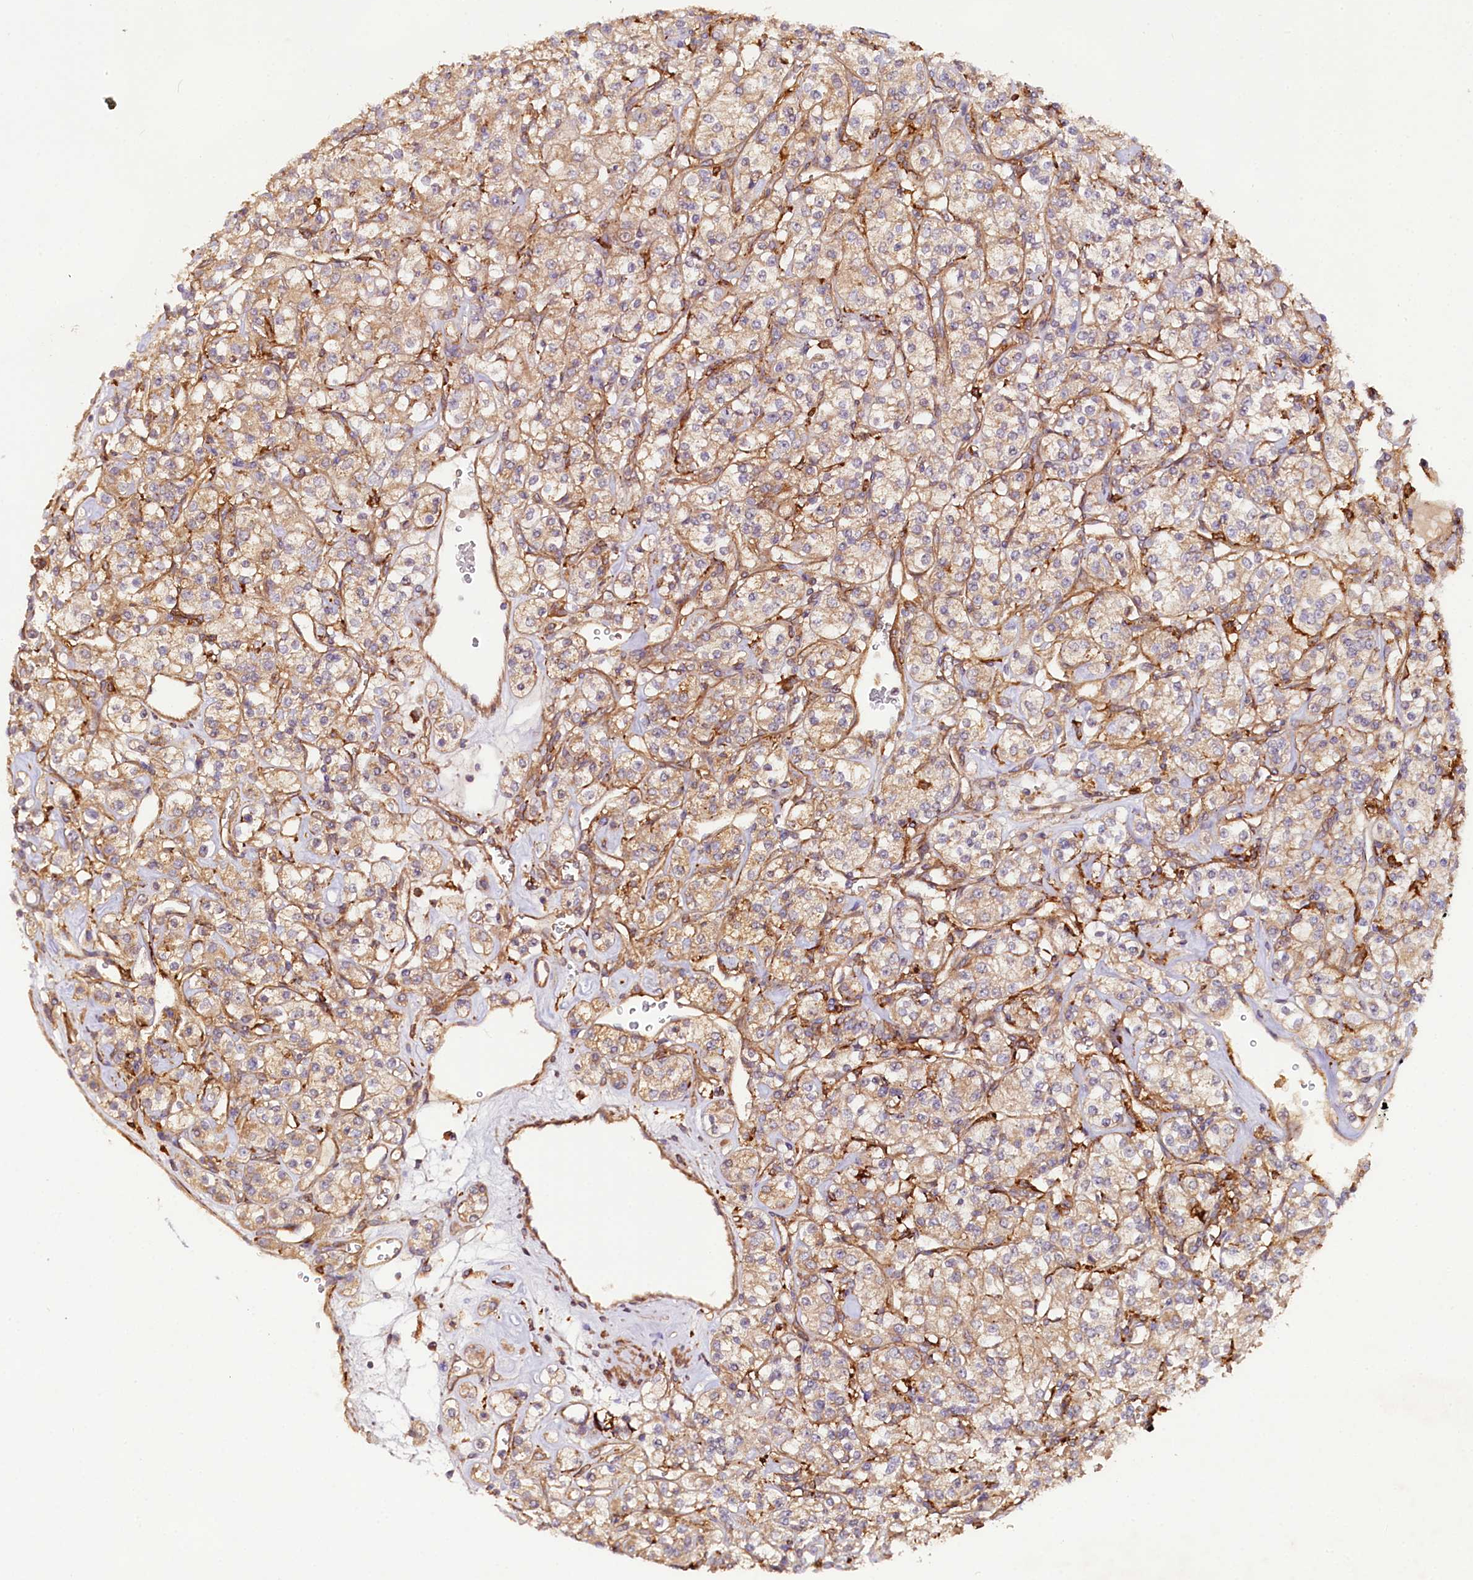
{"staining": {"intensity": "weak", "quantity": ">75%", "location": "cytoplasmic/membranous"}, "tissue": "renal cancer", "cell_type": "Tumor cells", "image_type": "cancer", "snomed": [{"axis": "morphology", "description": "Adenocarcinoma, NOS"}, {"axis": "topography", "description": "Kidney"}], "caption": "The immunohistochemical stain highlights weak cytoplasmic/membranous staining in tumor cells of renal cancer (adenocarcinoma) tissue. (DAB (3,3'-diaminobenzidine) IHC with brightfield microscopy, high magnification).", "gene": "CSAD", "patient": {"sex": "male", "age": 77}}